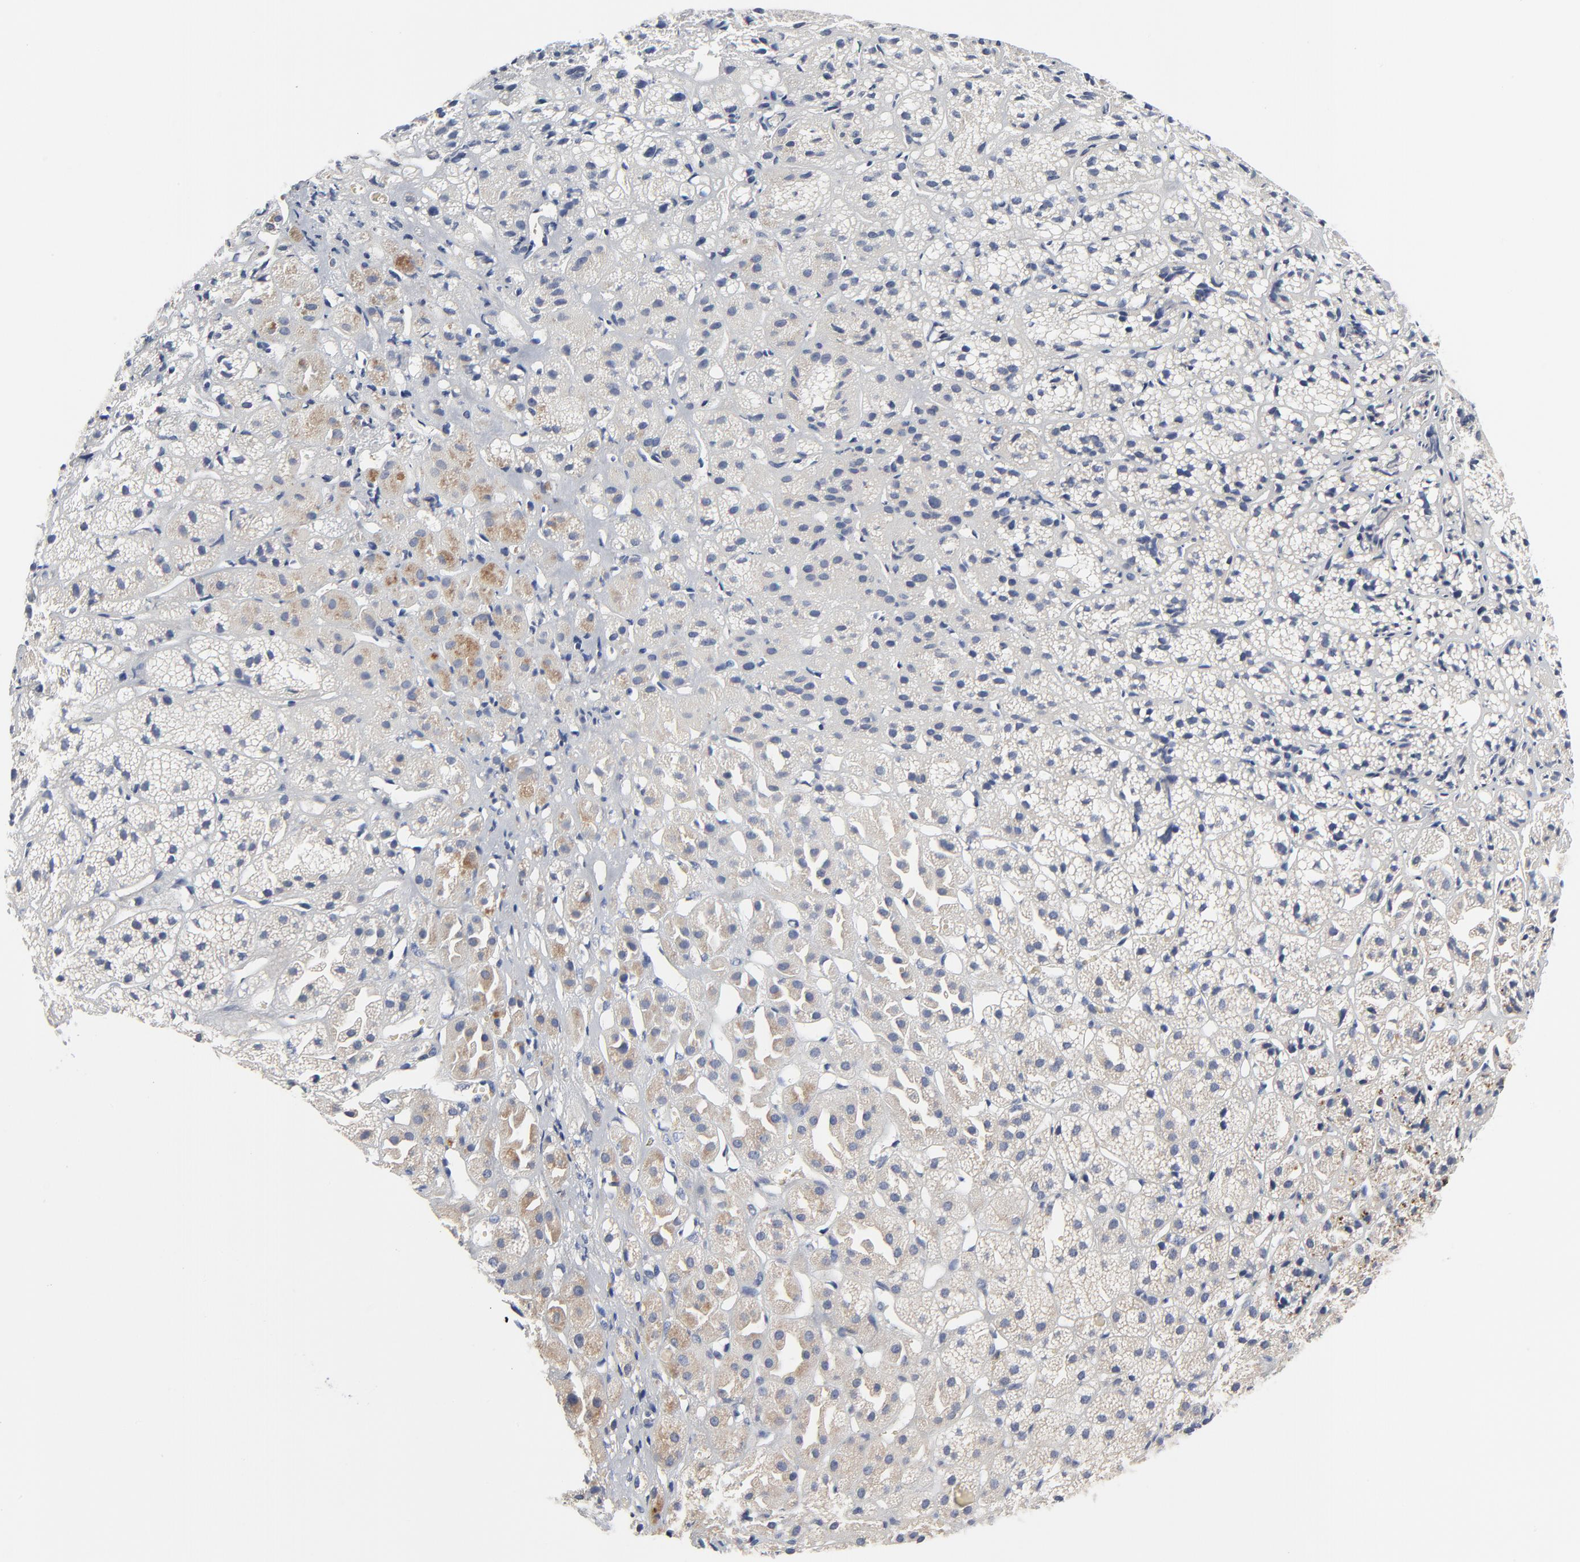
{"staining": {"intensity": "moderate", "quantity": "25%-75%", "location": "cytoplasmic/membranous"}, "tissue": "adrenal gland", "cell_type": "Glandular cells", "image_type": "normal", "snomed": [{"axis": "morphology", "description": "Normal tissue, NOS"}, {"axis": "topography", "description": "Adrenal gland"}], "caption": "Normal adrenal gland shows moderate cytoplasmic/membranous staining in approximately 25%-75% of glandular cells.", "gene": "VAV2", "patient": {"sex": "female", "age": 71}}